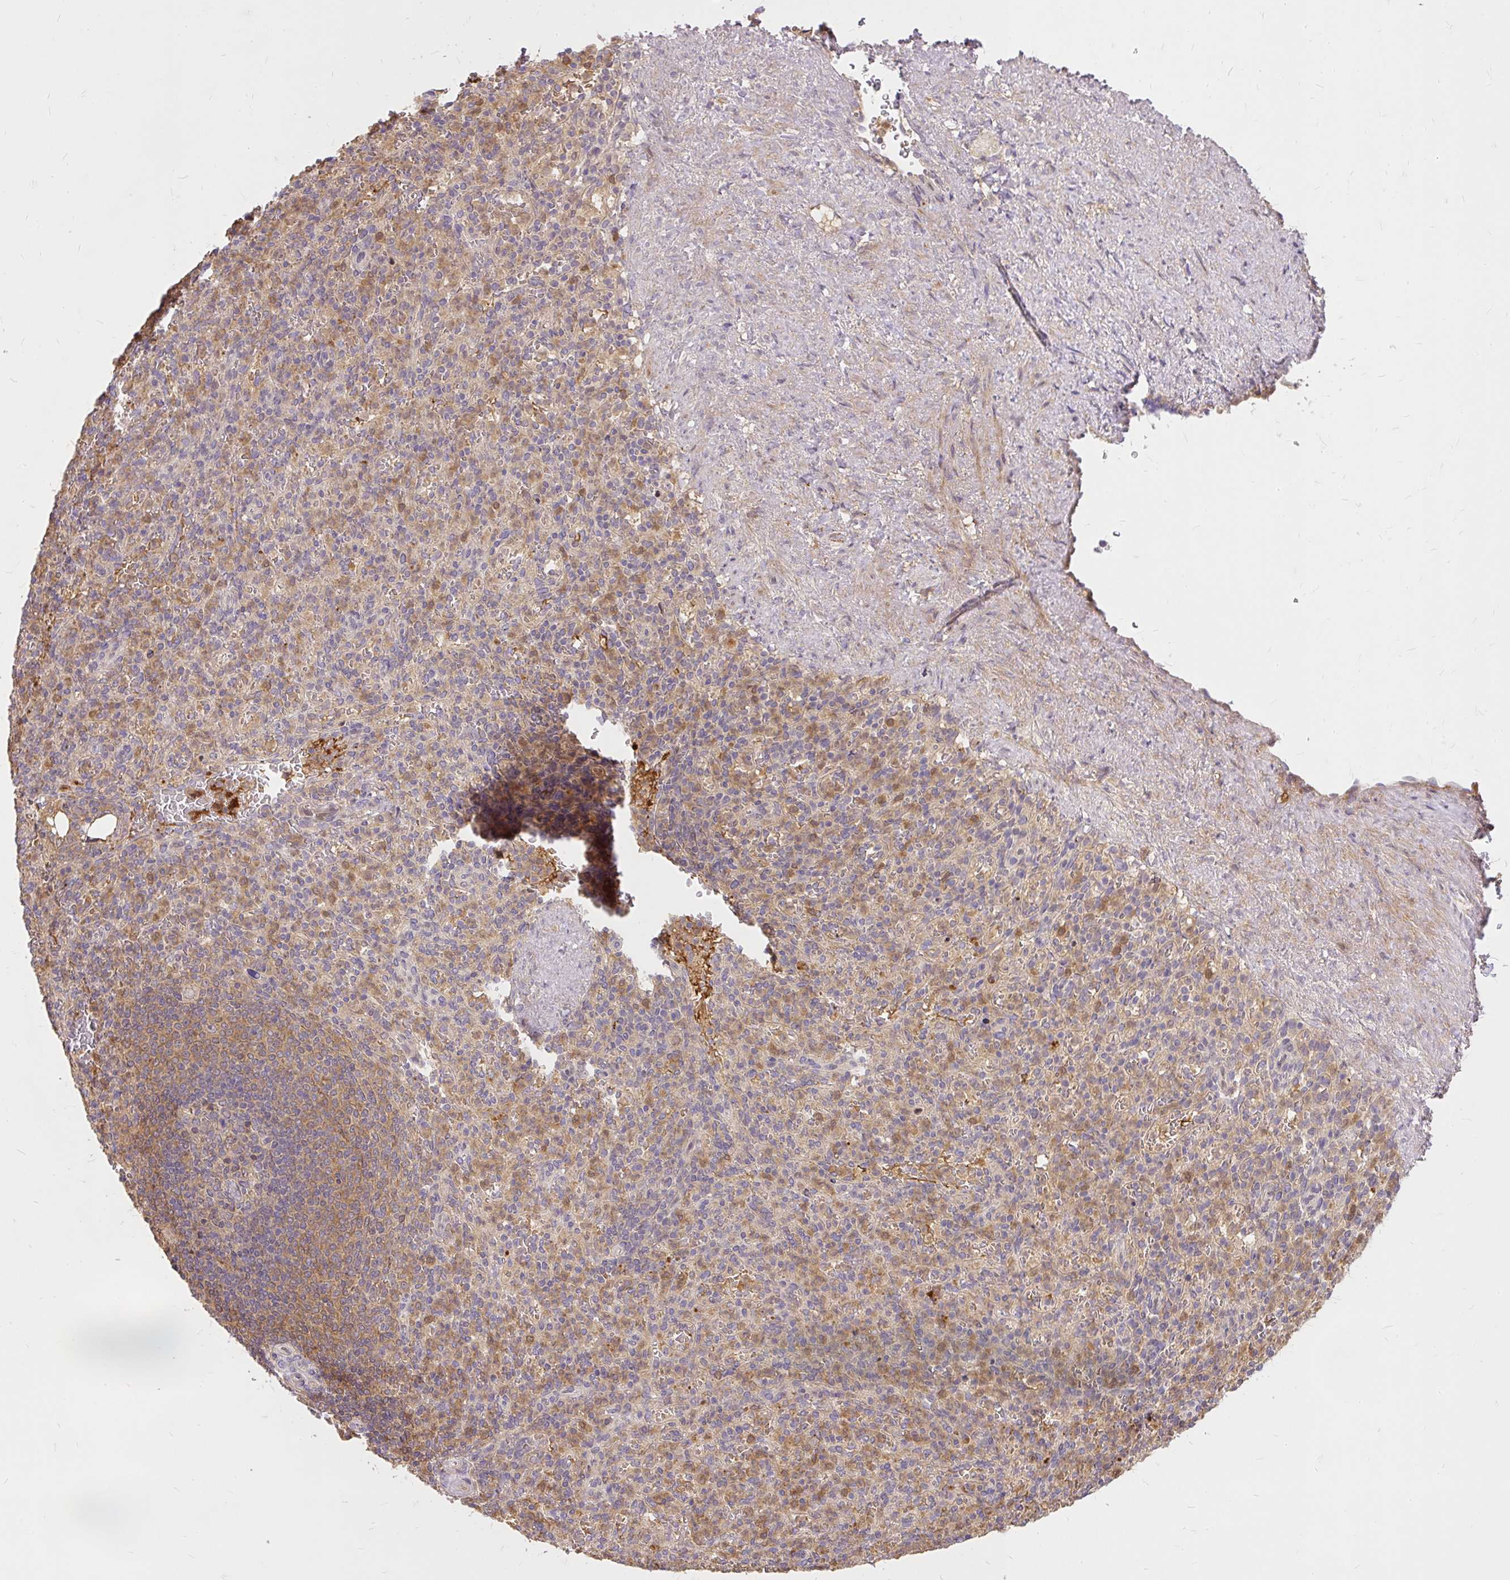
{"staining": {"intensity": "moderate", "quantity": "<25%", "location": "cytoplasmic/membranous"}, "tissue": "spleen", "cell_type": "Cells in red pulp", "image_type": "normal", "snomed": [{"axis": "morphology", "description": "Normal tissue, NOS"}, {"axis": "topography", "description": "Spleen"}], "caption": "Protein staining by immunohistochemistry demonstrates moderate cytoplasmic/membranous staining in approximately <25% of cells in red pulp in unremarkable spleen. The protein of interest is stained brown, and the nuclei are stained in blue (DAB (3,3'-diaminobenzidine) IHC with brightfield microscopy, high magnification).", "gene": "AP5S1", "patient": {"sex": "female", "age": 74}}